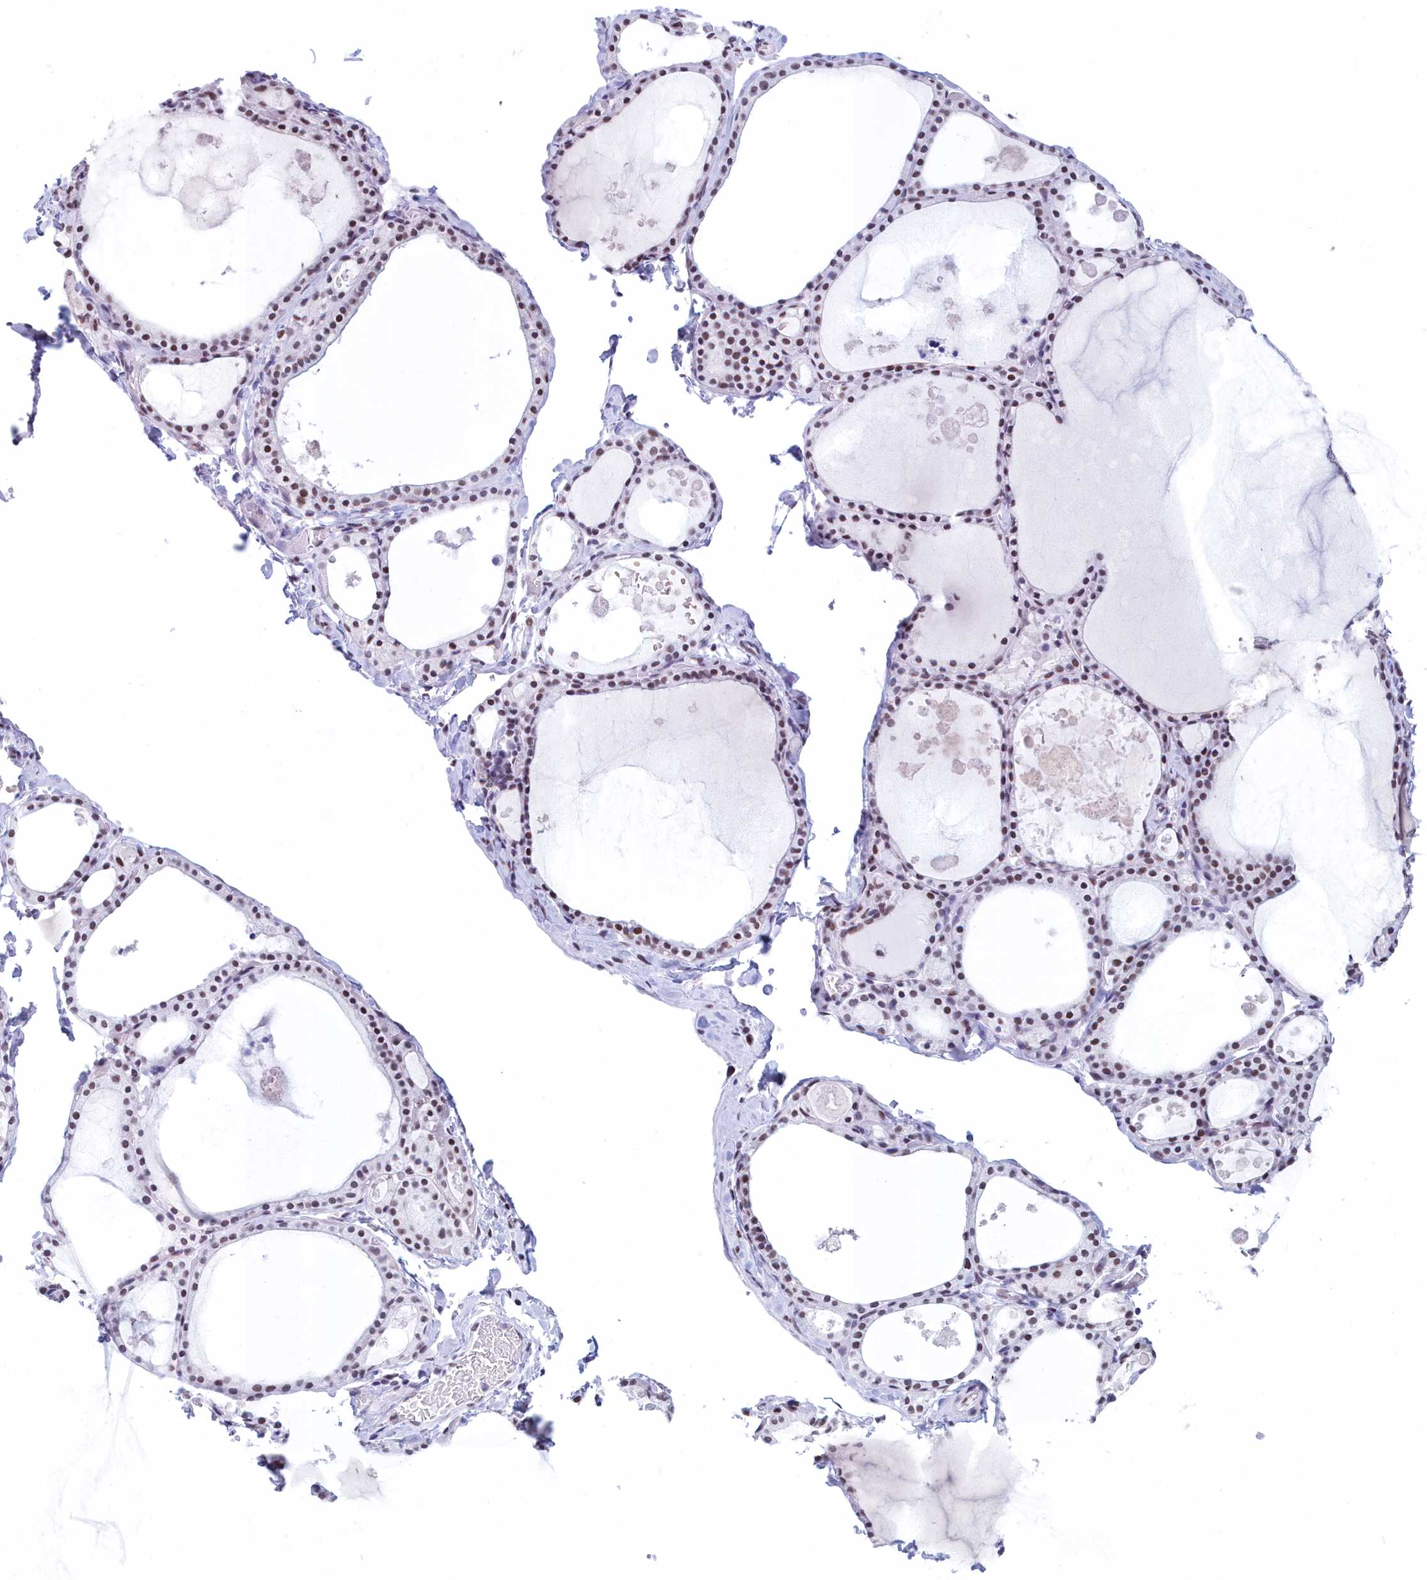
{"staining": {"intensity": "moderate", "quantity": "25%-75%", "location": "nuclear"}, "tissue": "thyroid gland", "cell_type": "Glandular cells", "image_type": "normal", "snomed": [{"axis": "morphology", "description": "Normal tissue, NOS"}, {"axis": "topography", "description": "Thyroid gland"}], "caption": "An IHC micrograph of unremarkable tissue is shown. Protein staining in brown labels moderate nuclear positivity in thyroid gland within glandular cells.", "gene": "CDC26", "patient": {"sex": "male", "age": 56}}